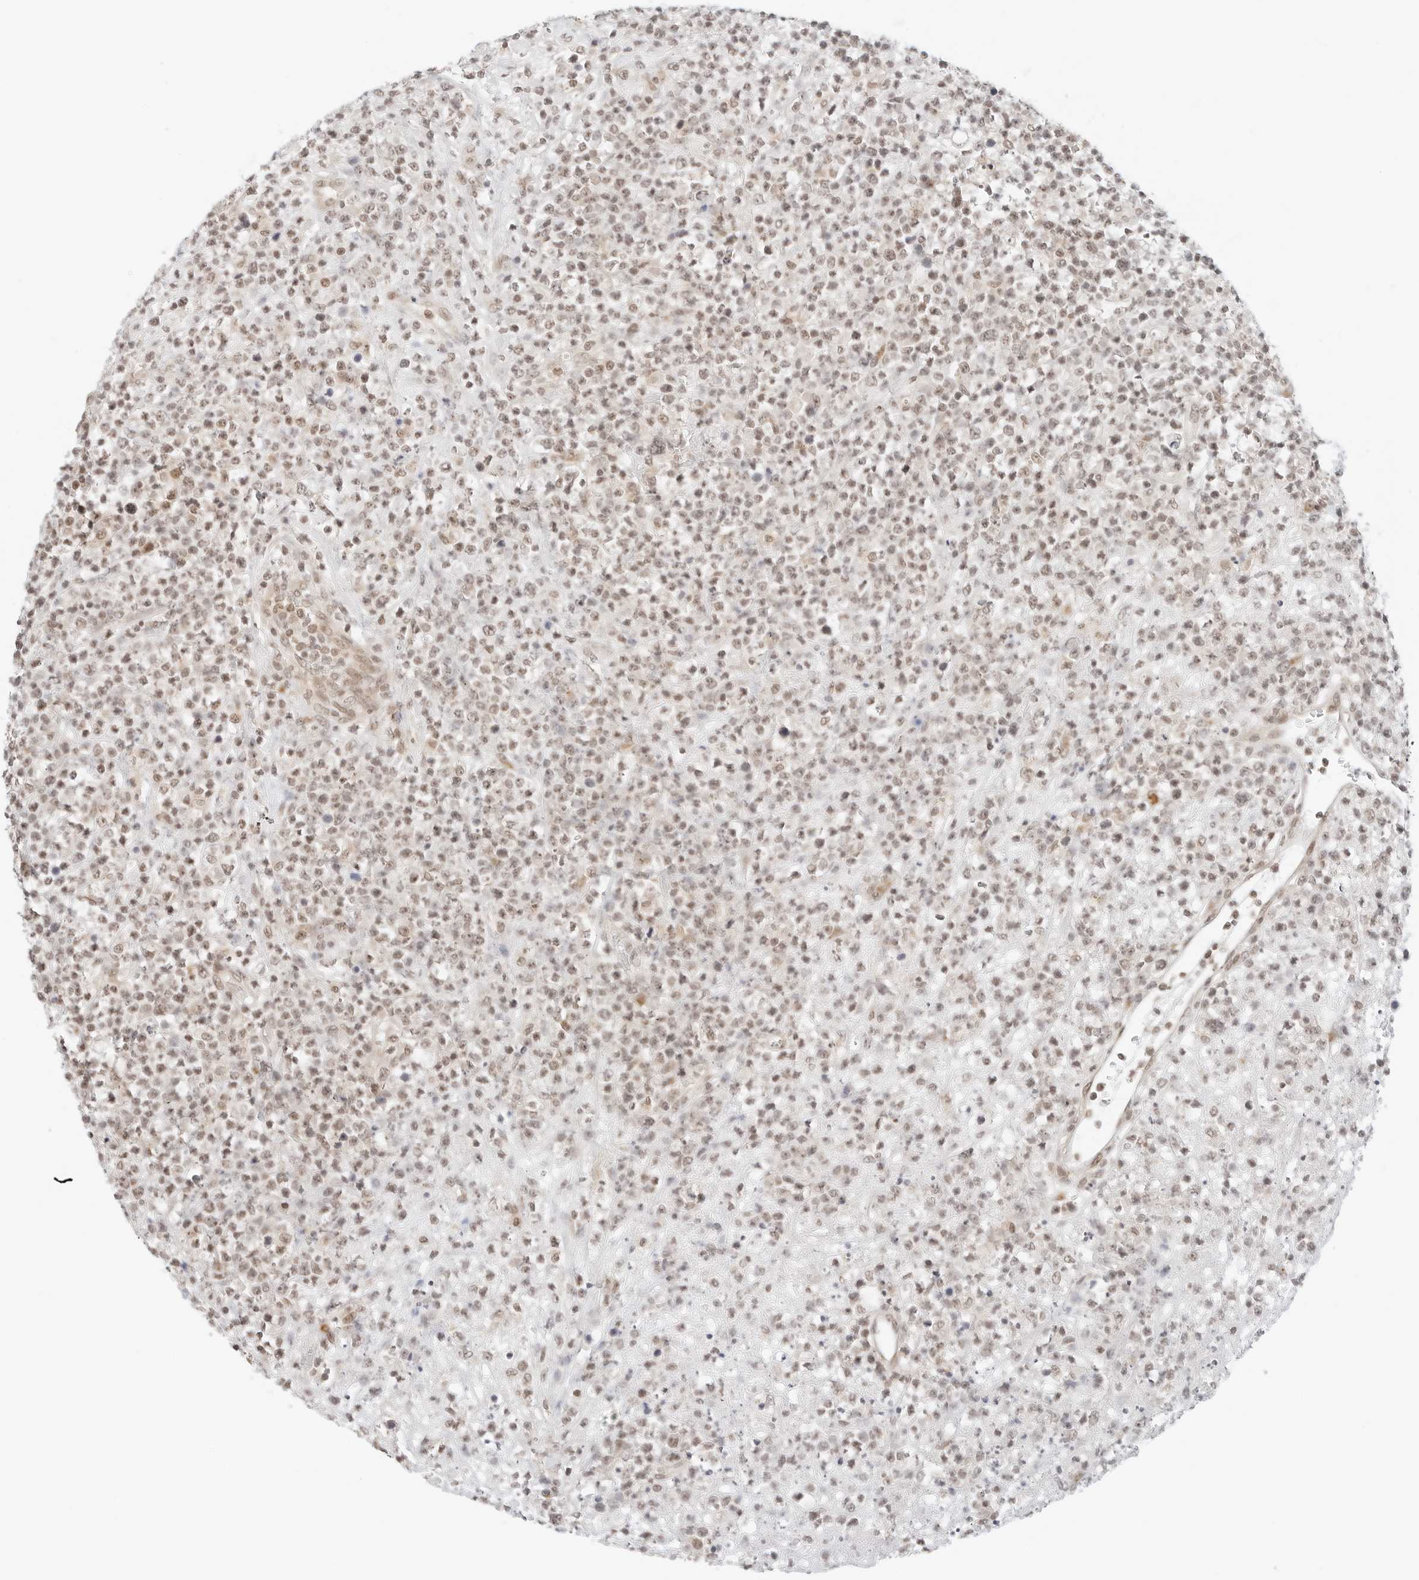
{"staining": {"intensity": "weak", "quantity": ">75%", "location": "nuclear"}, "tissue": "lymphoma", "cell_type": "Tumor cells", "image_type": "cancer", "snomed": [{"axis": "morphology", "description": "Malignant lymphoma, non-Hodgkin's type, High grade"}, {"axis": "topography", "description": "Colon"}], "caption": "IHC (DAB (3,3'-diaminobenzidine)) staining of lymphoma displays weak nuclear protein positivity in approximately >75% of tumor cells. (Brightfield microscopy of DAB IHC at high magnification).", "gene": "NEO1", "patient": {"sex": "female", "age": 53}}